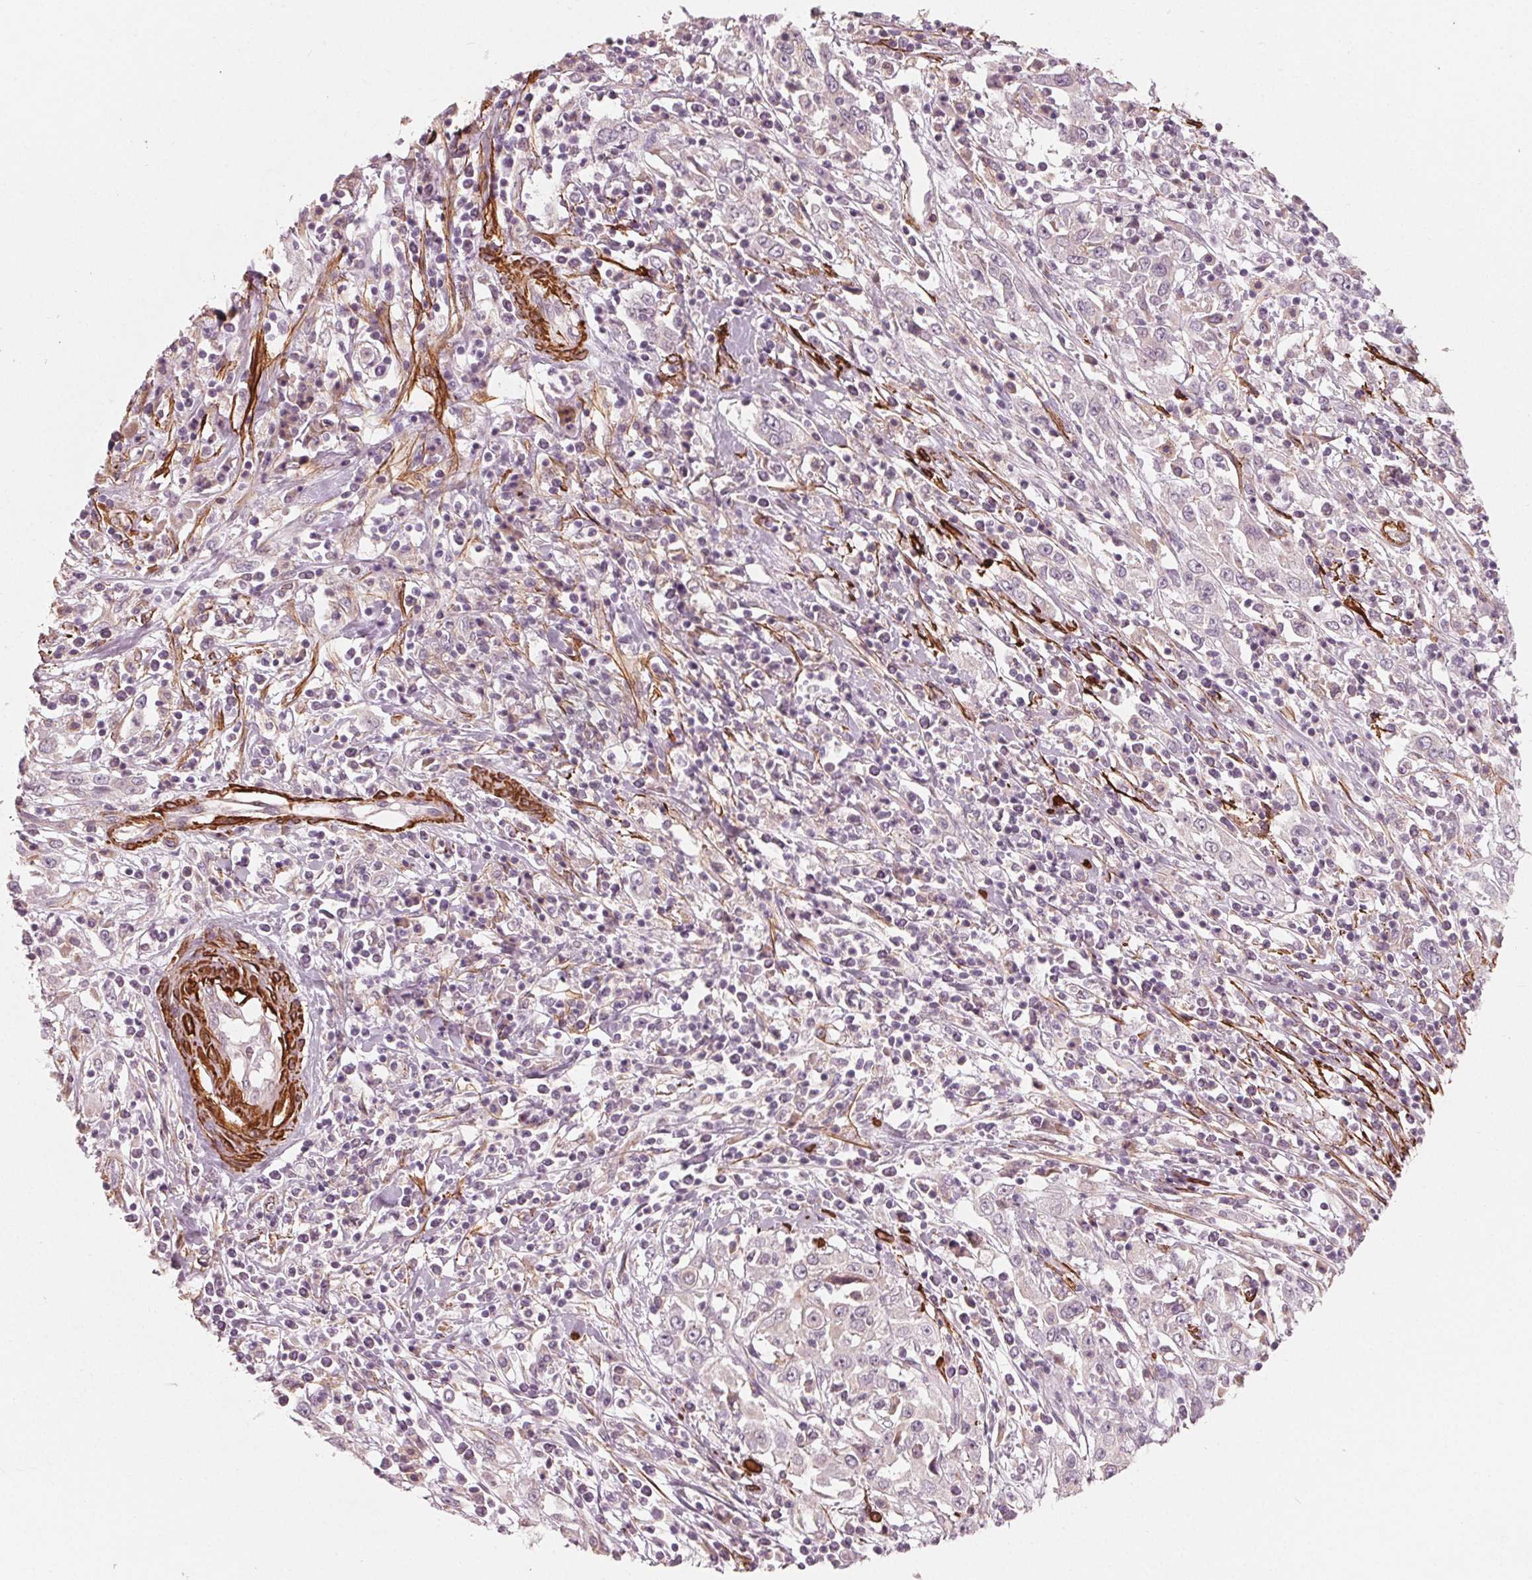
{"staining": {"intensity": "negative", "quantity": "none", "location": "none"}, "tissue": "cervical cancer", "cell_type": "Tumor cells", "image_type": "cancer", "snomed": [{"axis": "morphology", "description": "Adenocarcinoma, NOS"}, {"axis": "topography", "description": "Cervix"}], "caption": "IHC of human cervical cancer (adenocarcinoma) displays no positivity in tumor cells.", "gene": "MIER3", "patient": {"sex": "female", "age": 40}}